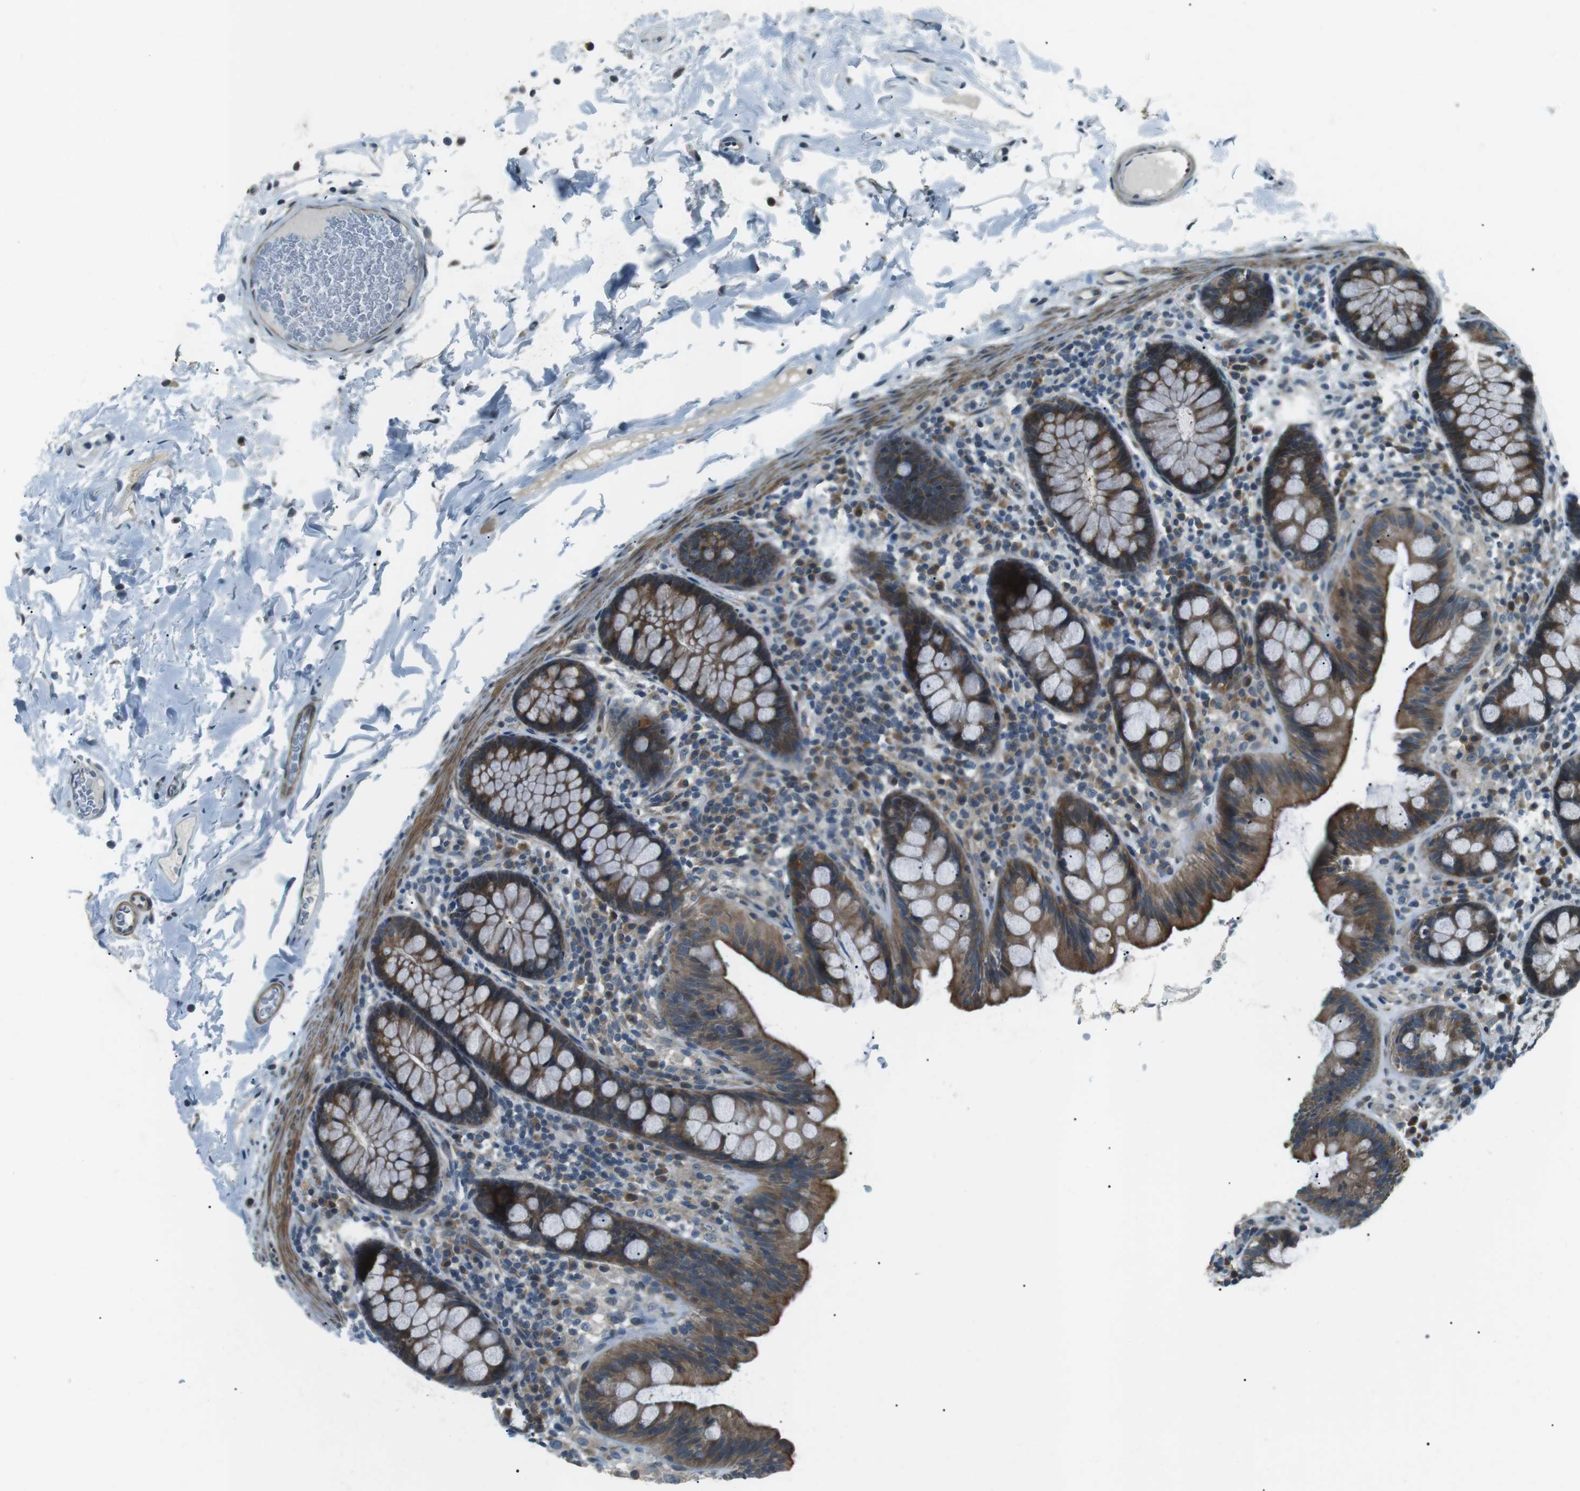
{"staining": {"intensity": "moderate", "quantity": ">75%", "location": "cytoplasmic/membranous"}, "tissue": "colon", "cell_type": "Endothelial cells", "image_type": "normal", "snomed": [{"axis": "morphology", "description": "Normal tissue, NOS"}, {"axis": "topography", "description": "Colon"}], "caption": "Immunohistochemistry (IHC) of normal human colon displays medium levels of moderate cytoplasmic/membranous staining in approximately >75% of endothelial cells.", "gene": "TMEM74", "patient": {"sex": "female", "age": 80}}